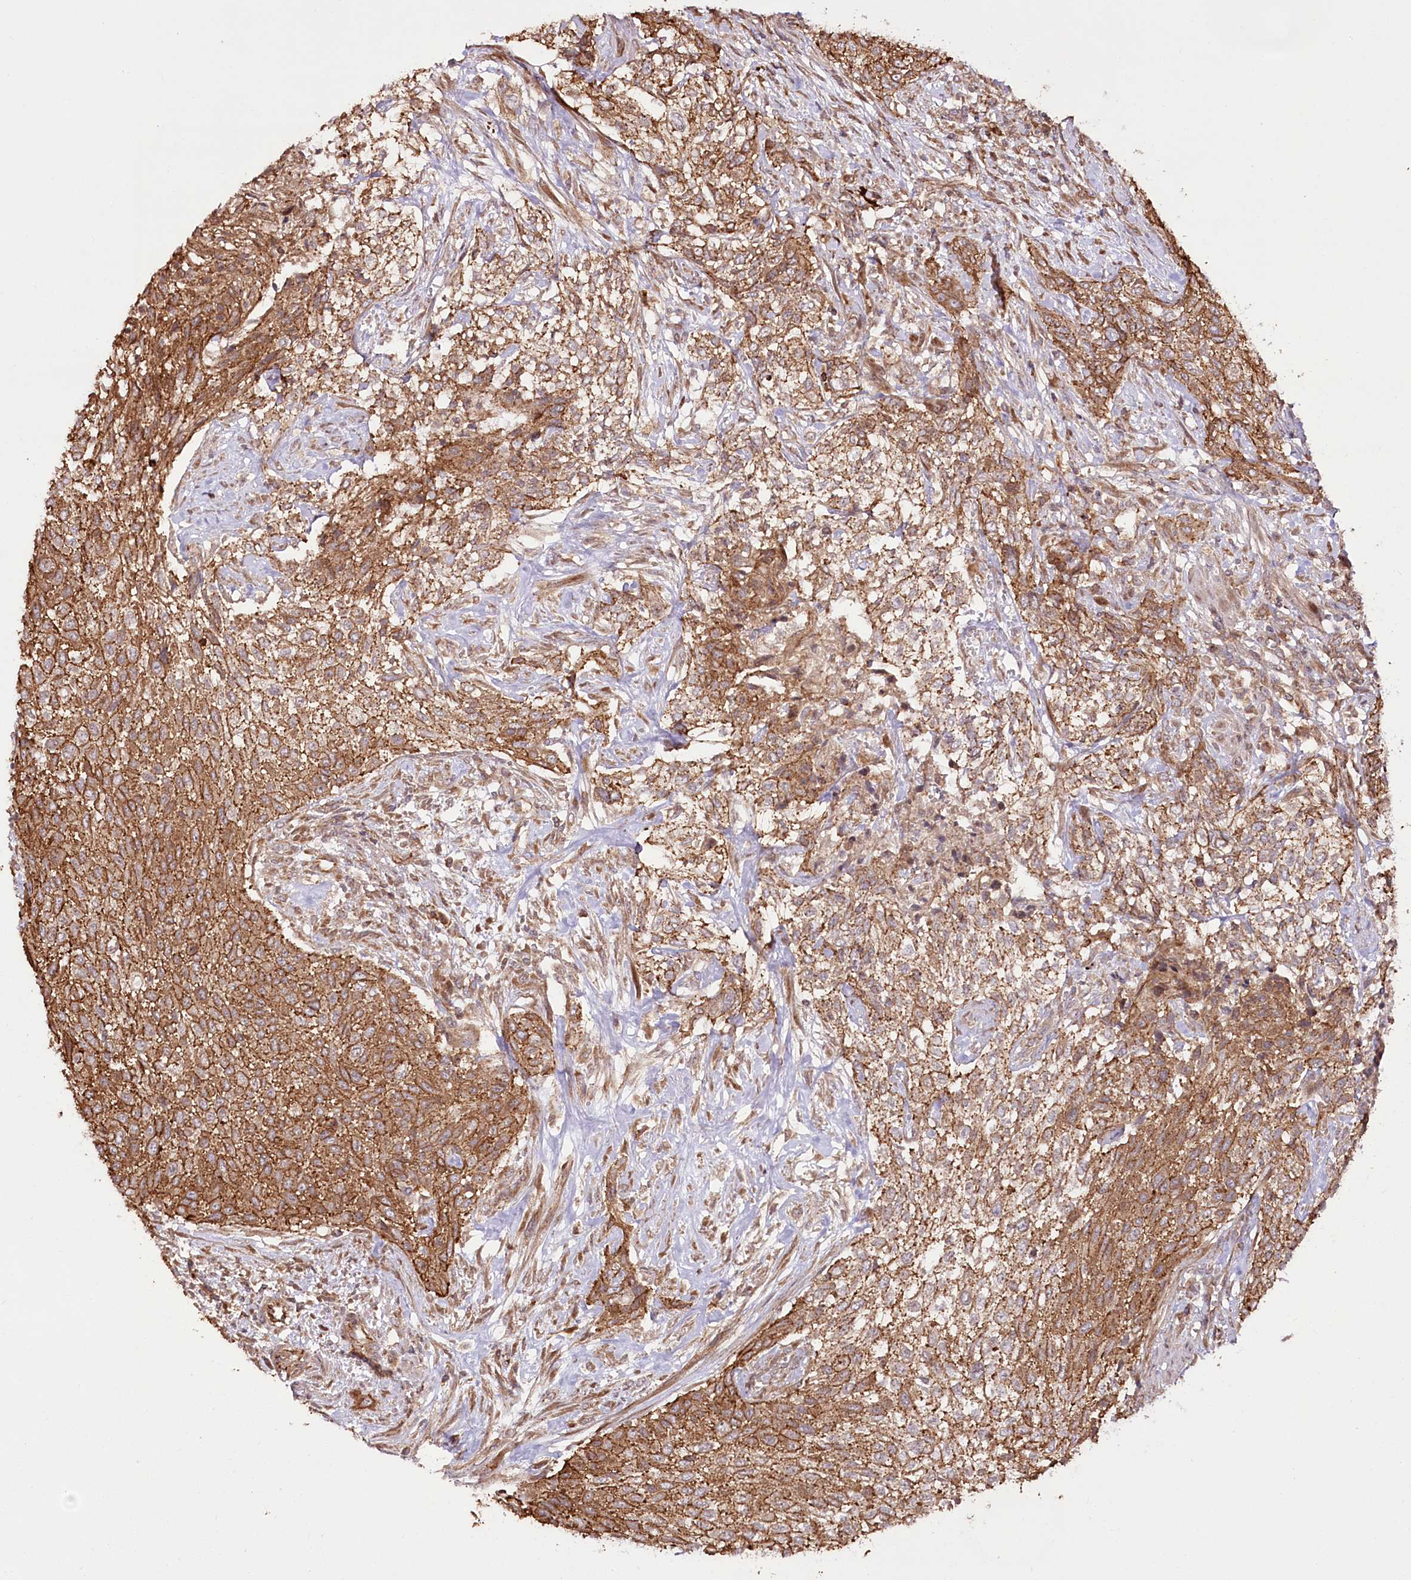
{"staining": {"intensity": "strong", "quantity": ">75%", "location": "cytoplasmic/membranous"}, "tissue": "urothelial cancer", "cell_type": "Tumor cells", "image_type": "cancer", "snomed": [{"axis": "morphology", "description": "Normal tissue, NOS"}, {"axis": "morphology", "description": "Urothelial carcinoma, NOS"}, {"axis": "topography", "description": "Urinary bladder"}, {"axis": "topography", "description": "Peripheral nerve tissue"}], "caption": "This micrograph exhibits transitional cell carcinoma stained with immunohistochemistry (IHC) to label a protein in brown. The cytoplasmic/membranous of tumor cells show strong positivity for the protein. Nuclei are counter-stained blue.", "gene": "DHX29", "patient": {"sex": "male", "age": 35}}